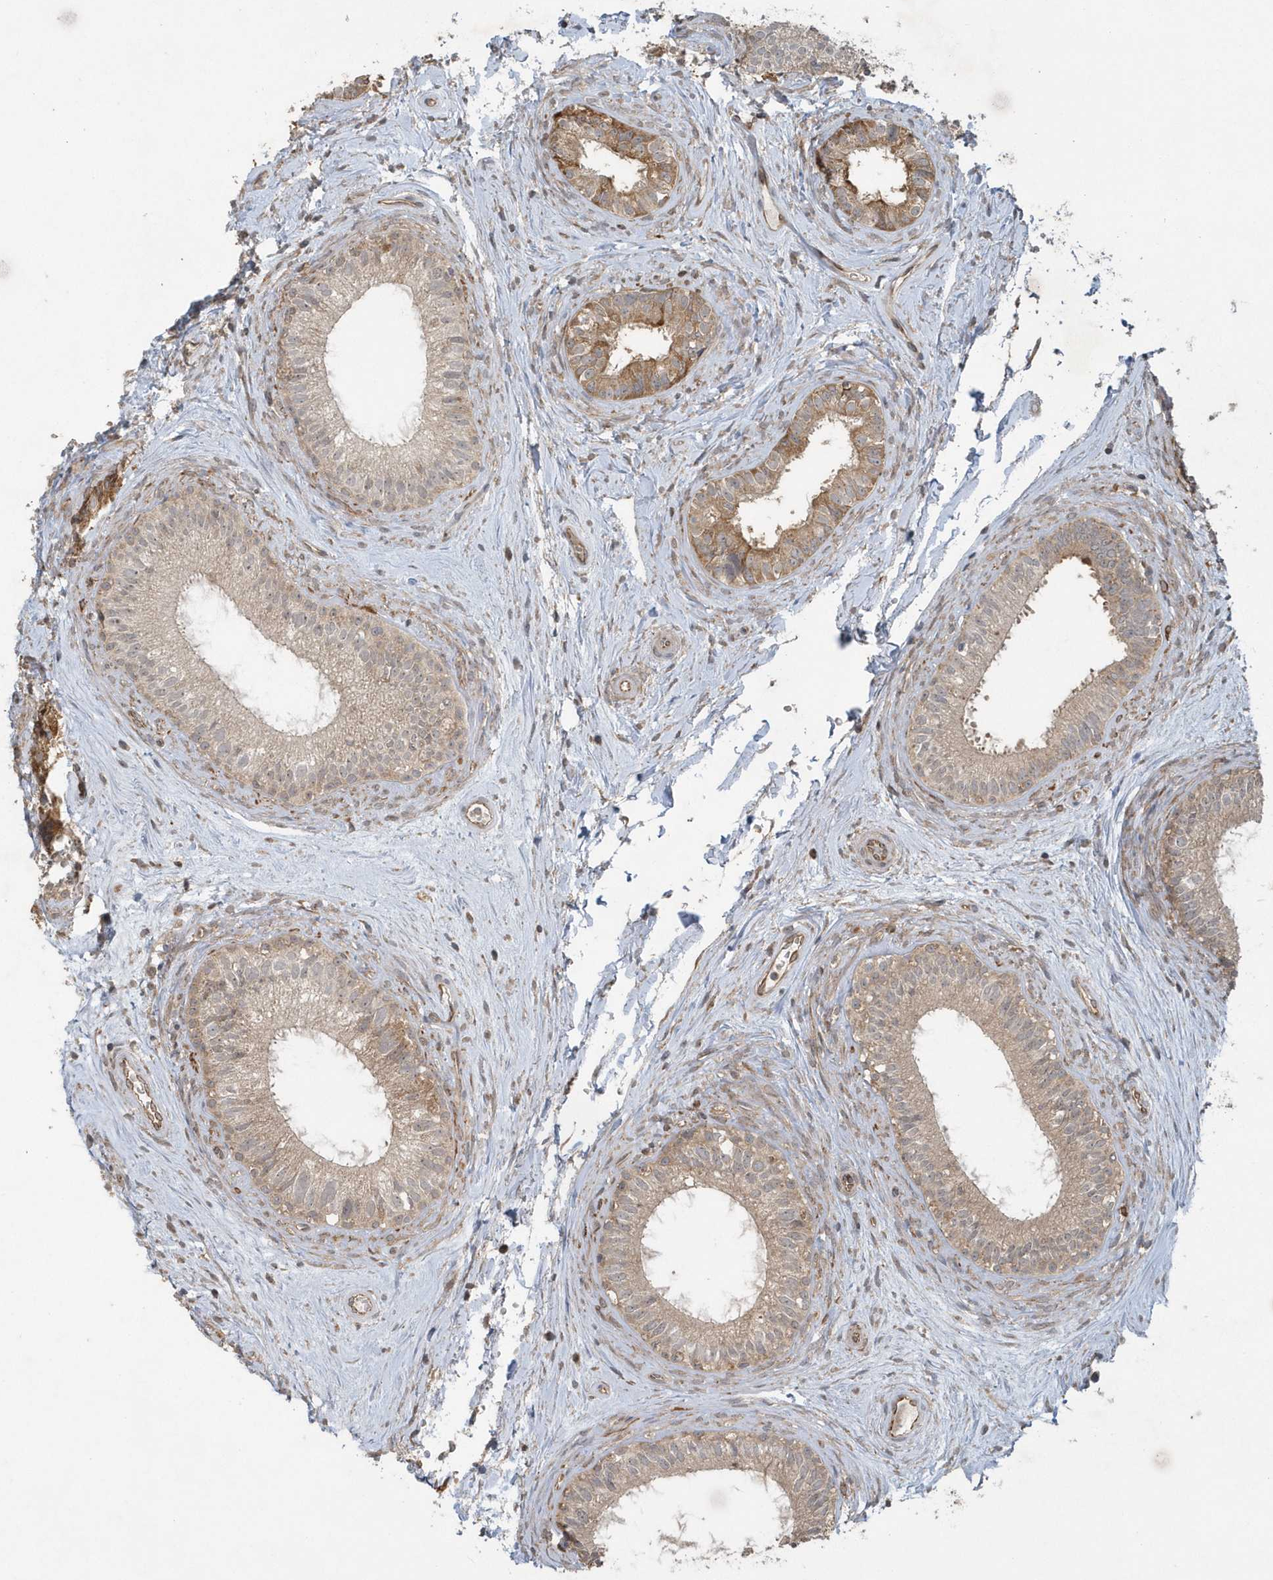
{"staining": {"intensity": "weak", "quantity": ">75%", "location": "cytoplasmic/membranous"}, "tissue": "epididymis", "cell_type": "Glandular cells", "image_type": "normal", "snomed": [{"axis": "morphology", "description": "Normal tissue, NOS"}, {"axis": "topography", "description": "Epididymis"}], "caption": "IHC (DAB) staining of unremarkable epididymis displays weak cytoplasmic/membranous protein positivity in approximately >75% of glandular cells.", "gene": "THG1L", "patient": {"sex": "male", "age": 71}}